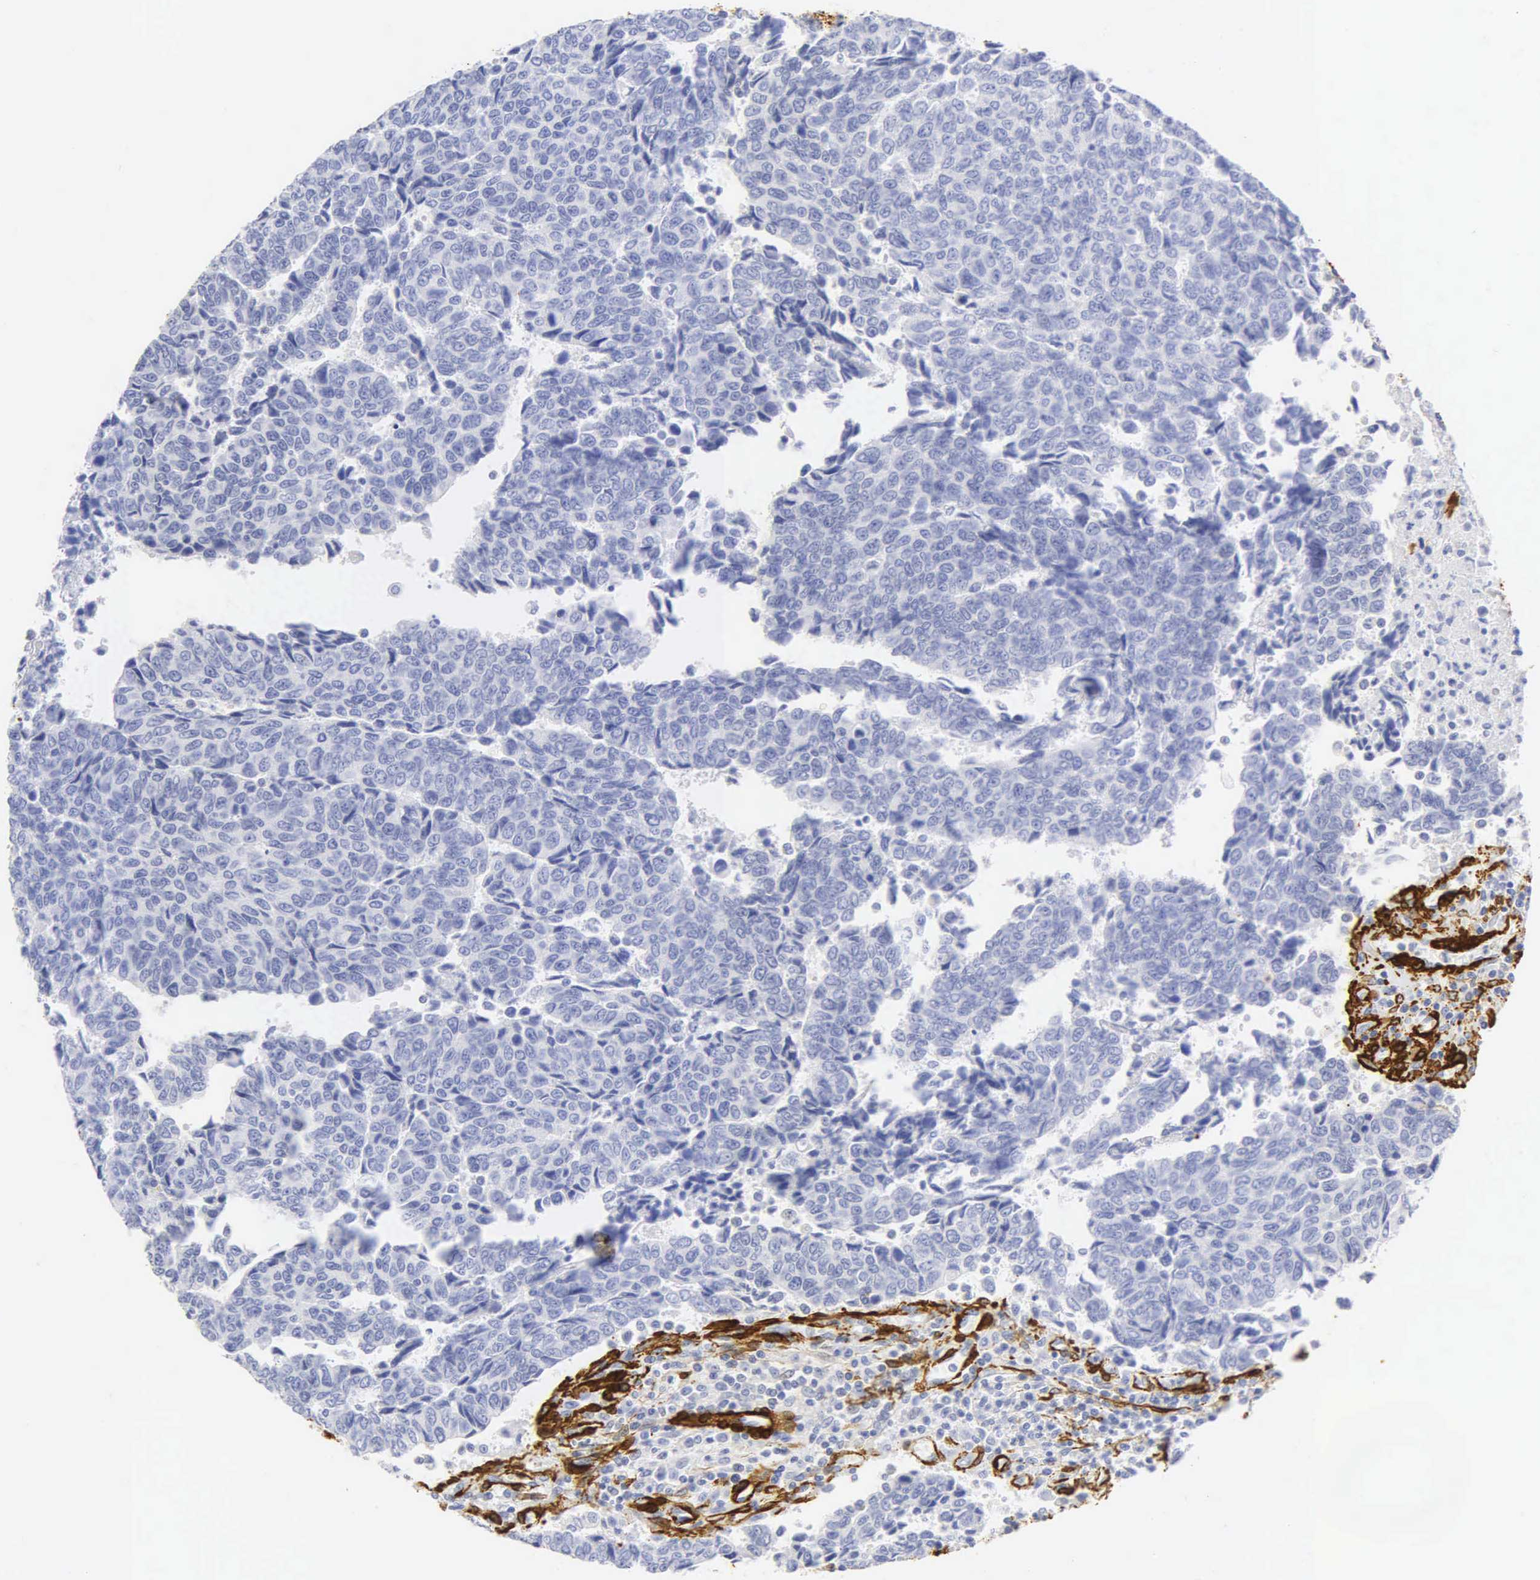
{"staining": {"intensity": "negative", "quantity": "none", "location": "none"}, "tissue": "urothelial cancer", "cell_type": "Tumor cells", "image_type": "cancer", "snomed": [{"axis": "morphology", "description": "Urothelial carcinoma, High grade"}, {"axis": "topography", "description": "Urinary bladder"}], "caption": "High power microscopy image of an immunohistochemistry (IHC) histopathology image of high-grade urothelial carcinoma, revealing no significant positivity in tumor cells.", "gene": "ACTA2", "patient": {"sex": "male", "age": 86}}